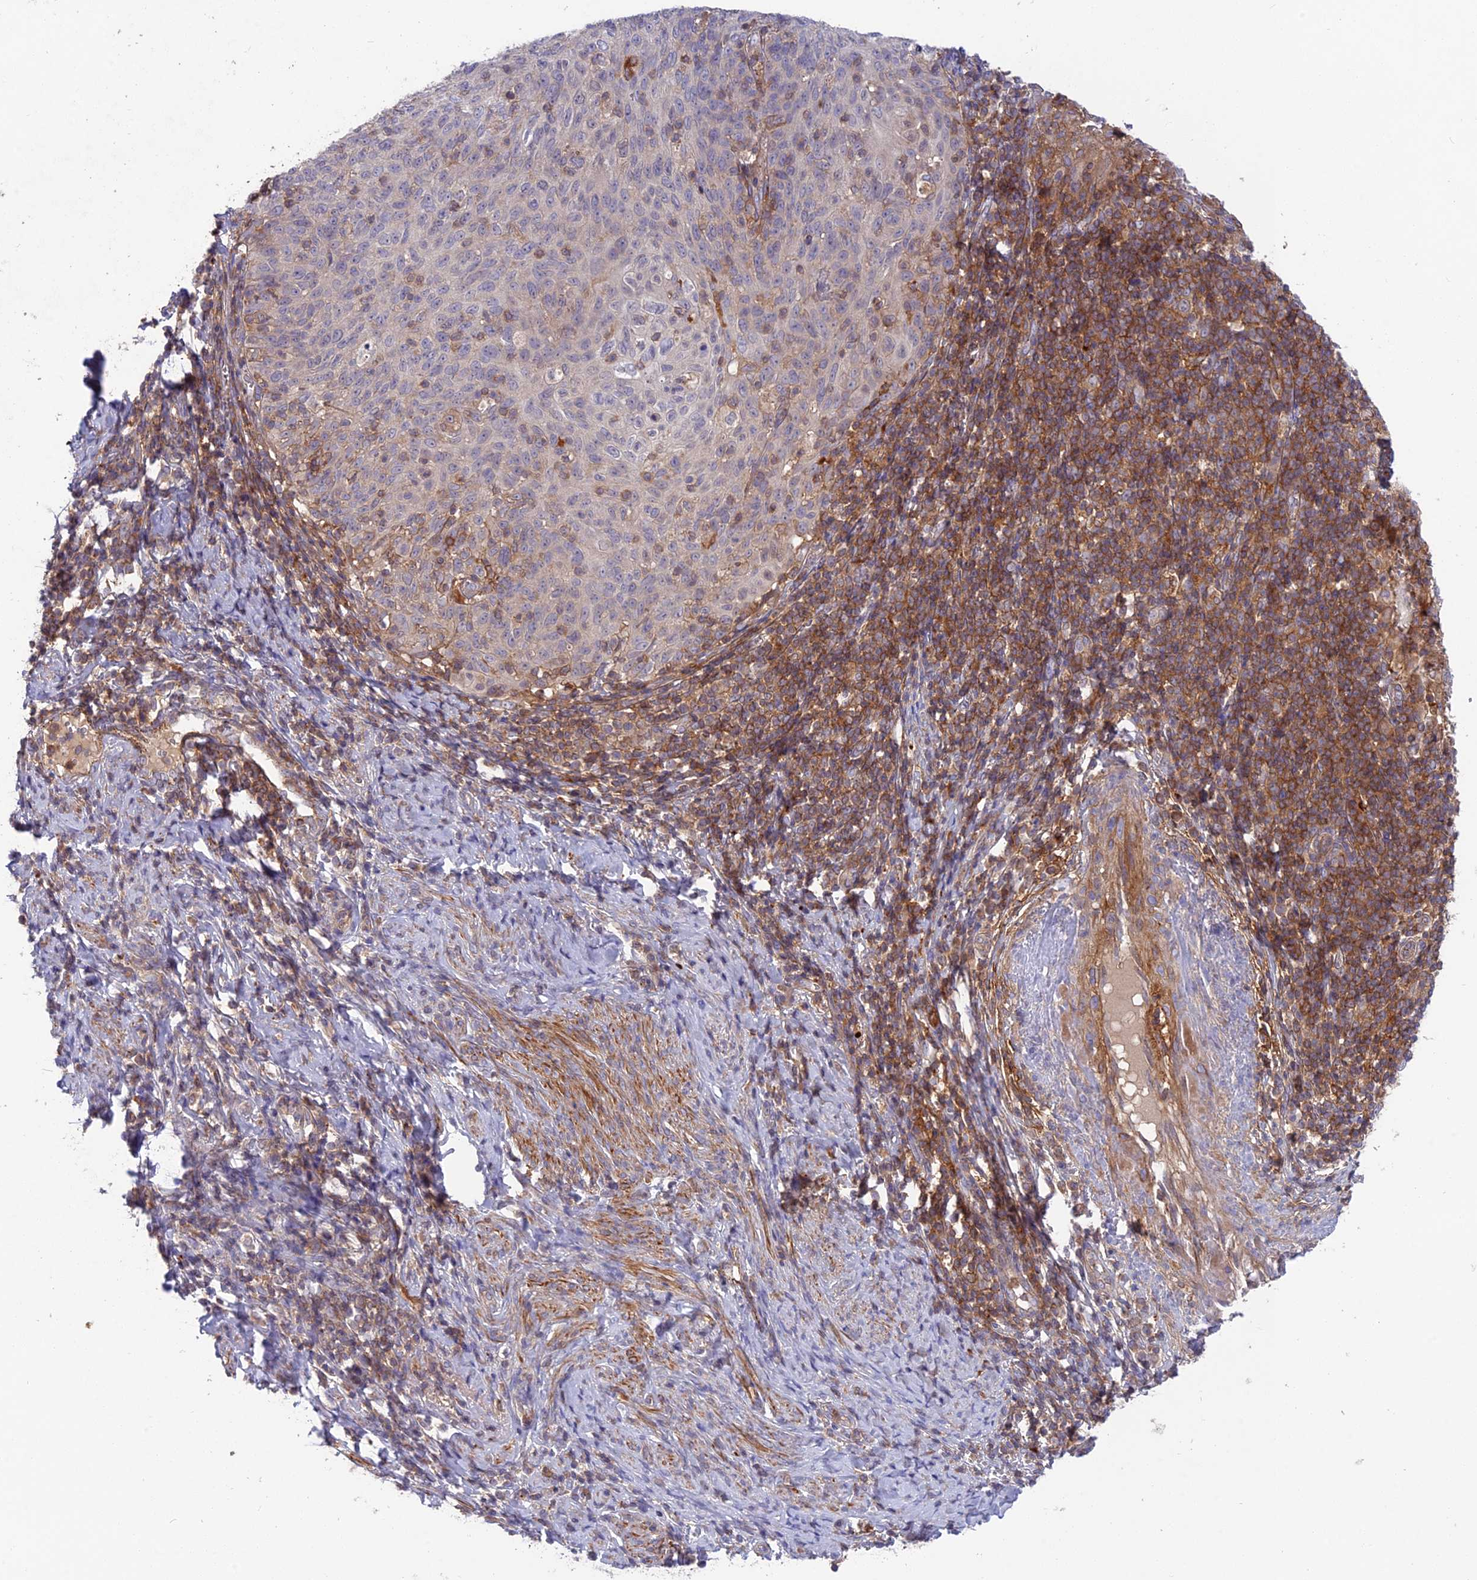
{"staining": {"intensity": "moderate", "quantity": "<25%", "location": "cytoplasmic/membranous"}, "tissue": "cervical cancer", "cell_type": "Tumor cells", "image_type": "cancer", "snomed": [{"axis": "morphology", "description": "Squamous cell carcinoma, NOS"}, {"axis": "topography", "description": "Cervix"}], "caption": "This micrograph shows cervical cancer (squamous cell carcinoma) stained with immunohistochemistry to label a protein in brown. The cytoplasmic/membranous of tumor cells show moderate positivity for the protein. Nuclei are counter-stained blue.", "gene": "CPNE7", "patient": {"sex": "female", "age": 70}}